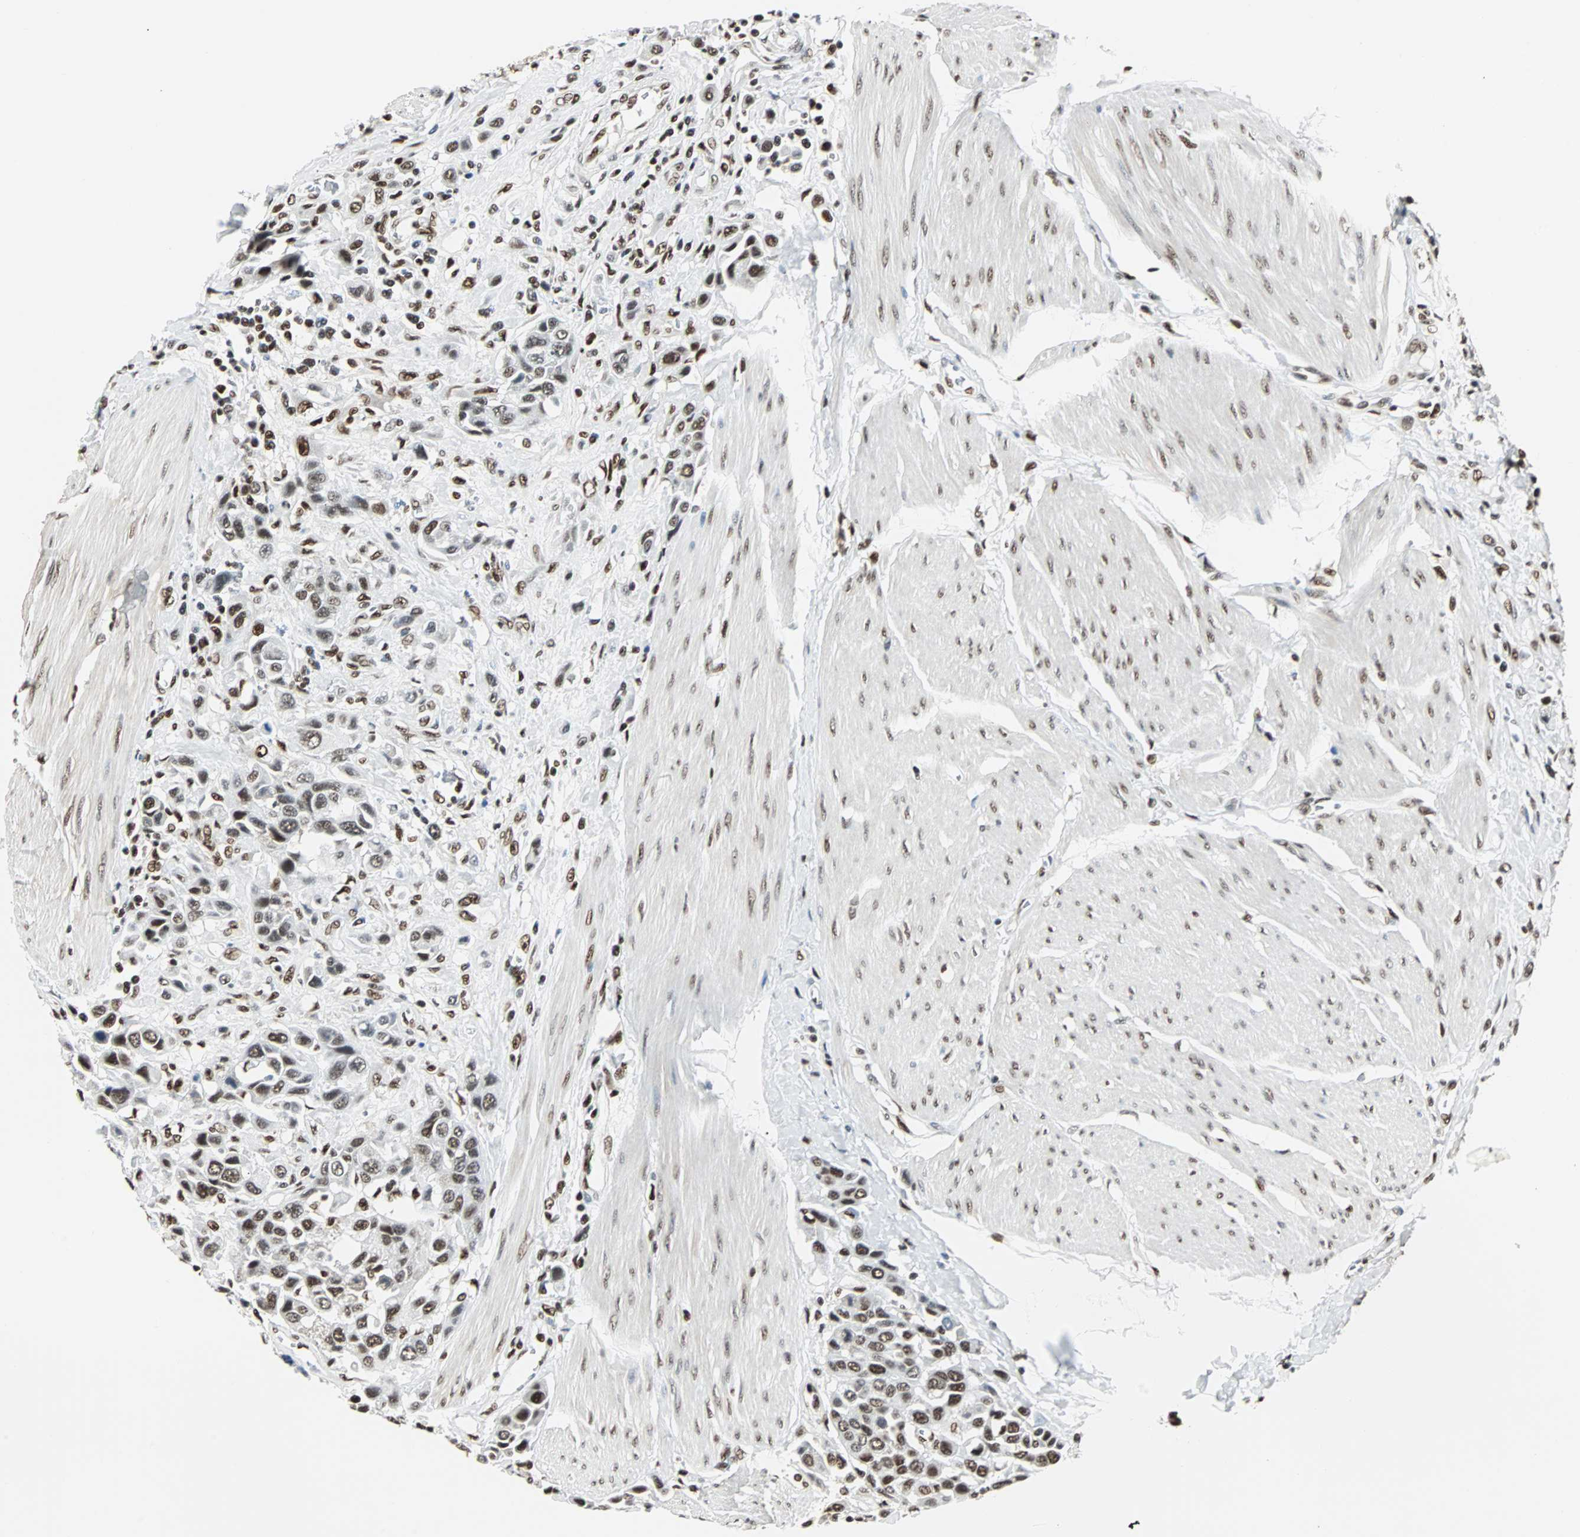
{"staining": {"intensity": "strong", "quantity": ">75%", "location": "nuclear"}, "tissue": "urothelial cancer", "cell_type": "Tumor cells", "image_type": "cancer", "snomed": [{"axis": "morphology", "description": "Urothelial carcinoma, High grade"}, {"axis": "topography", "description": "Urinary bladder"}], "caption": "IHC of human high-grade urothelial carcinoma shows high levels of strong nuclear positivity in approximately >75% of tumor cells. Nuclei are stained in blue.", "gene": "XRCC4", "patient": {"sex": "male", "age": 50}}